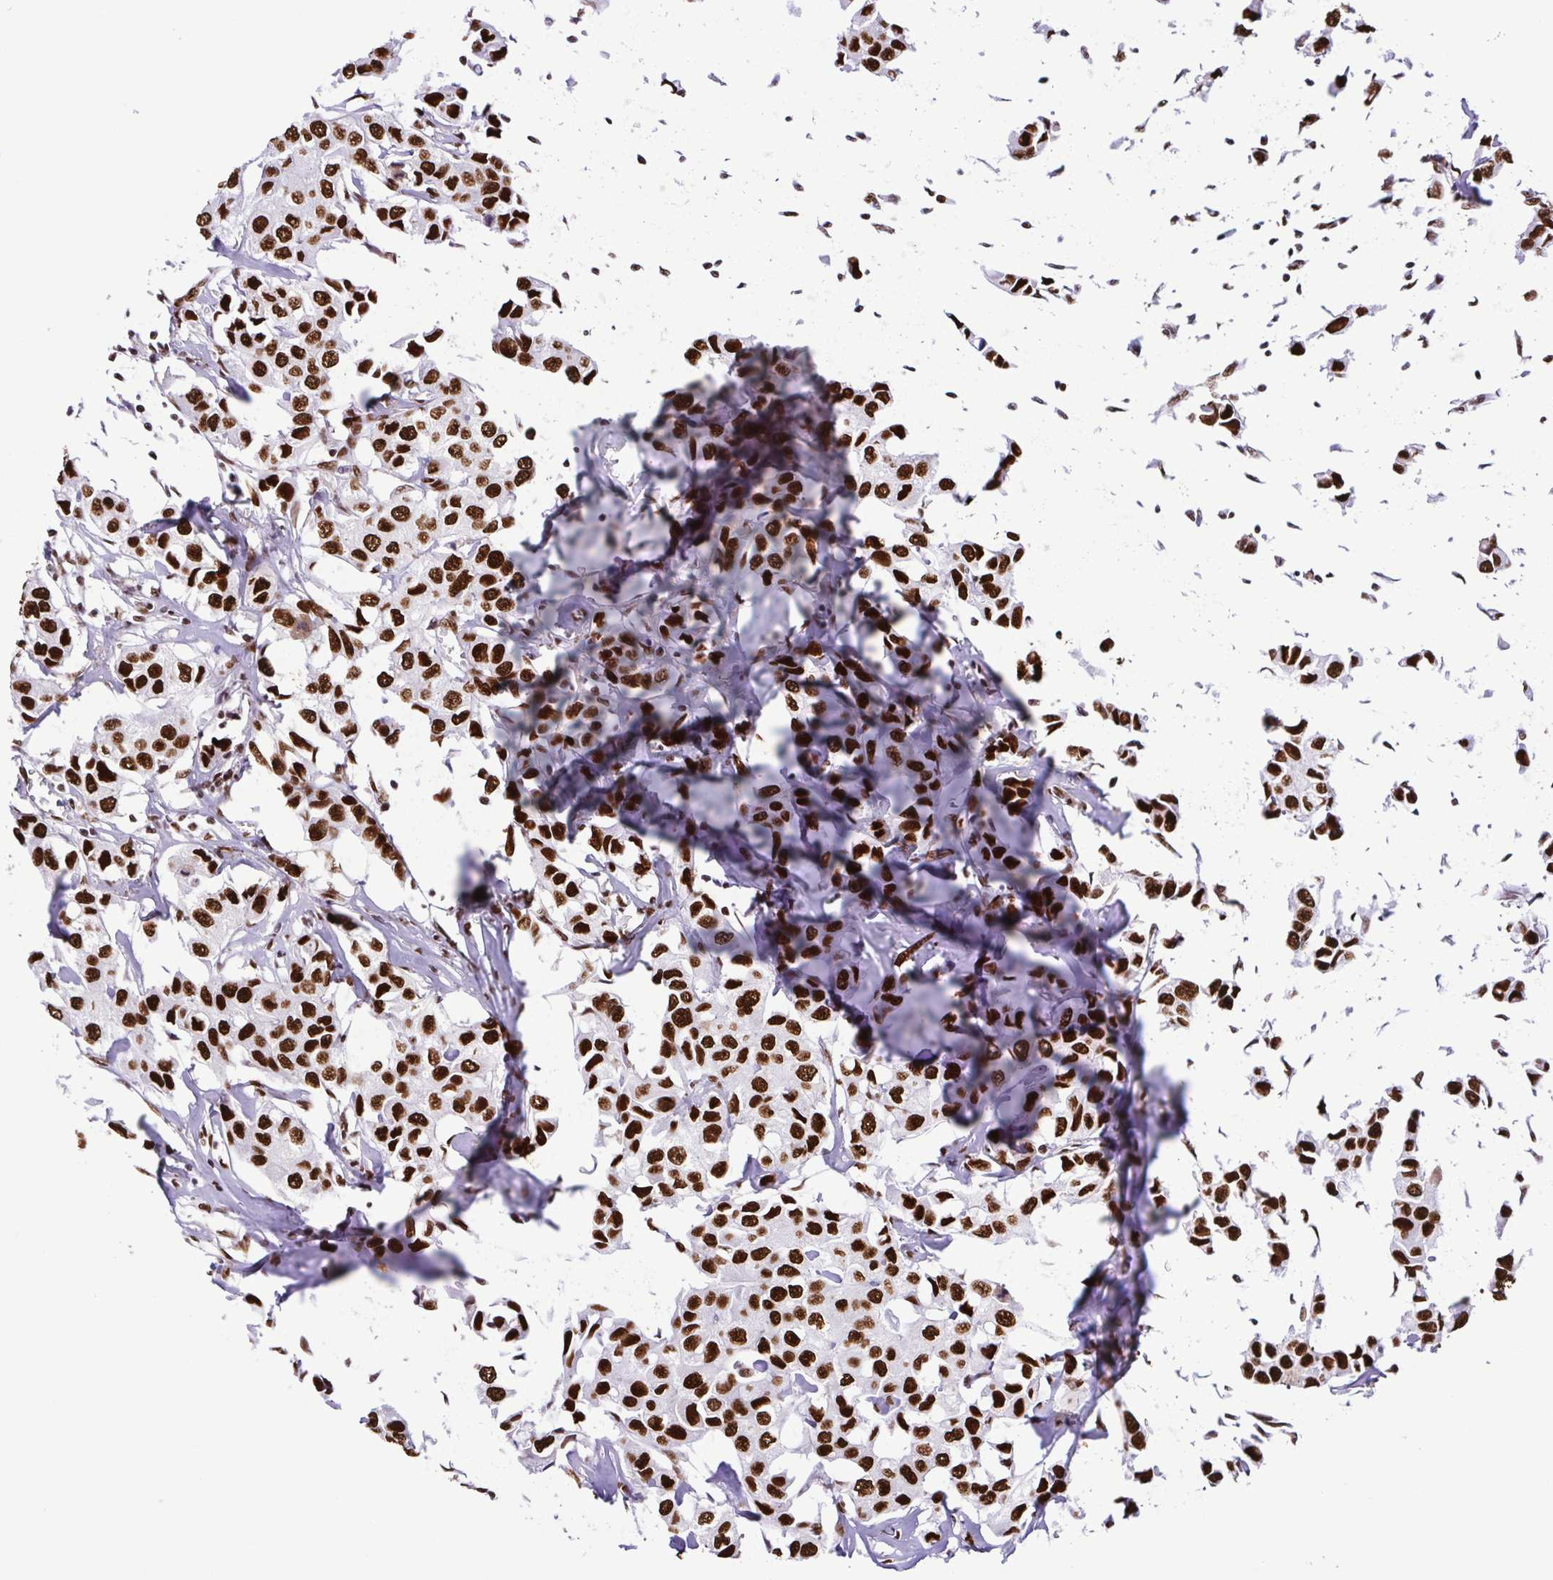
{"staining": {"intensity": "strong", "quantity": ">75%", "location": "nuclear"}, "tissue": "breast cancer", "cell_type": "Tumor cells", "image_type": "cancer", "snomed": [{"axis": "morphology", "description": "Duct carcinoma"}, {"axis": "topography", "description": "Breast"}], "caption": "A high amount of strong nuclear positivity is present in approximately >75% of tumor cells in breast invasive ductal carcinoma tissue.", "gene": "TRIM28", "patient": {"sex": "female", "age": 80}}